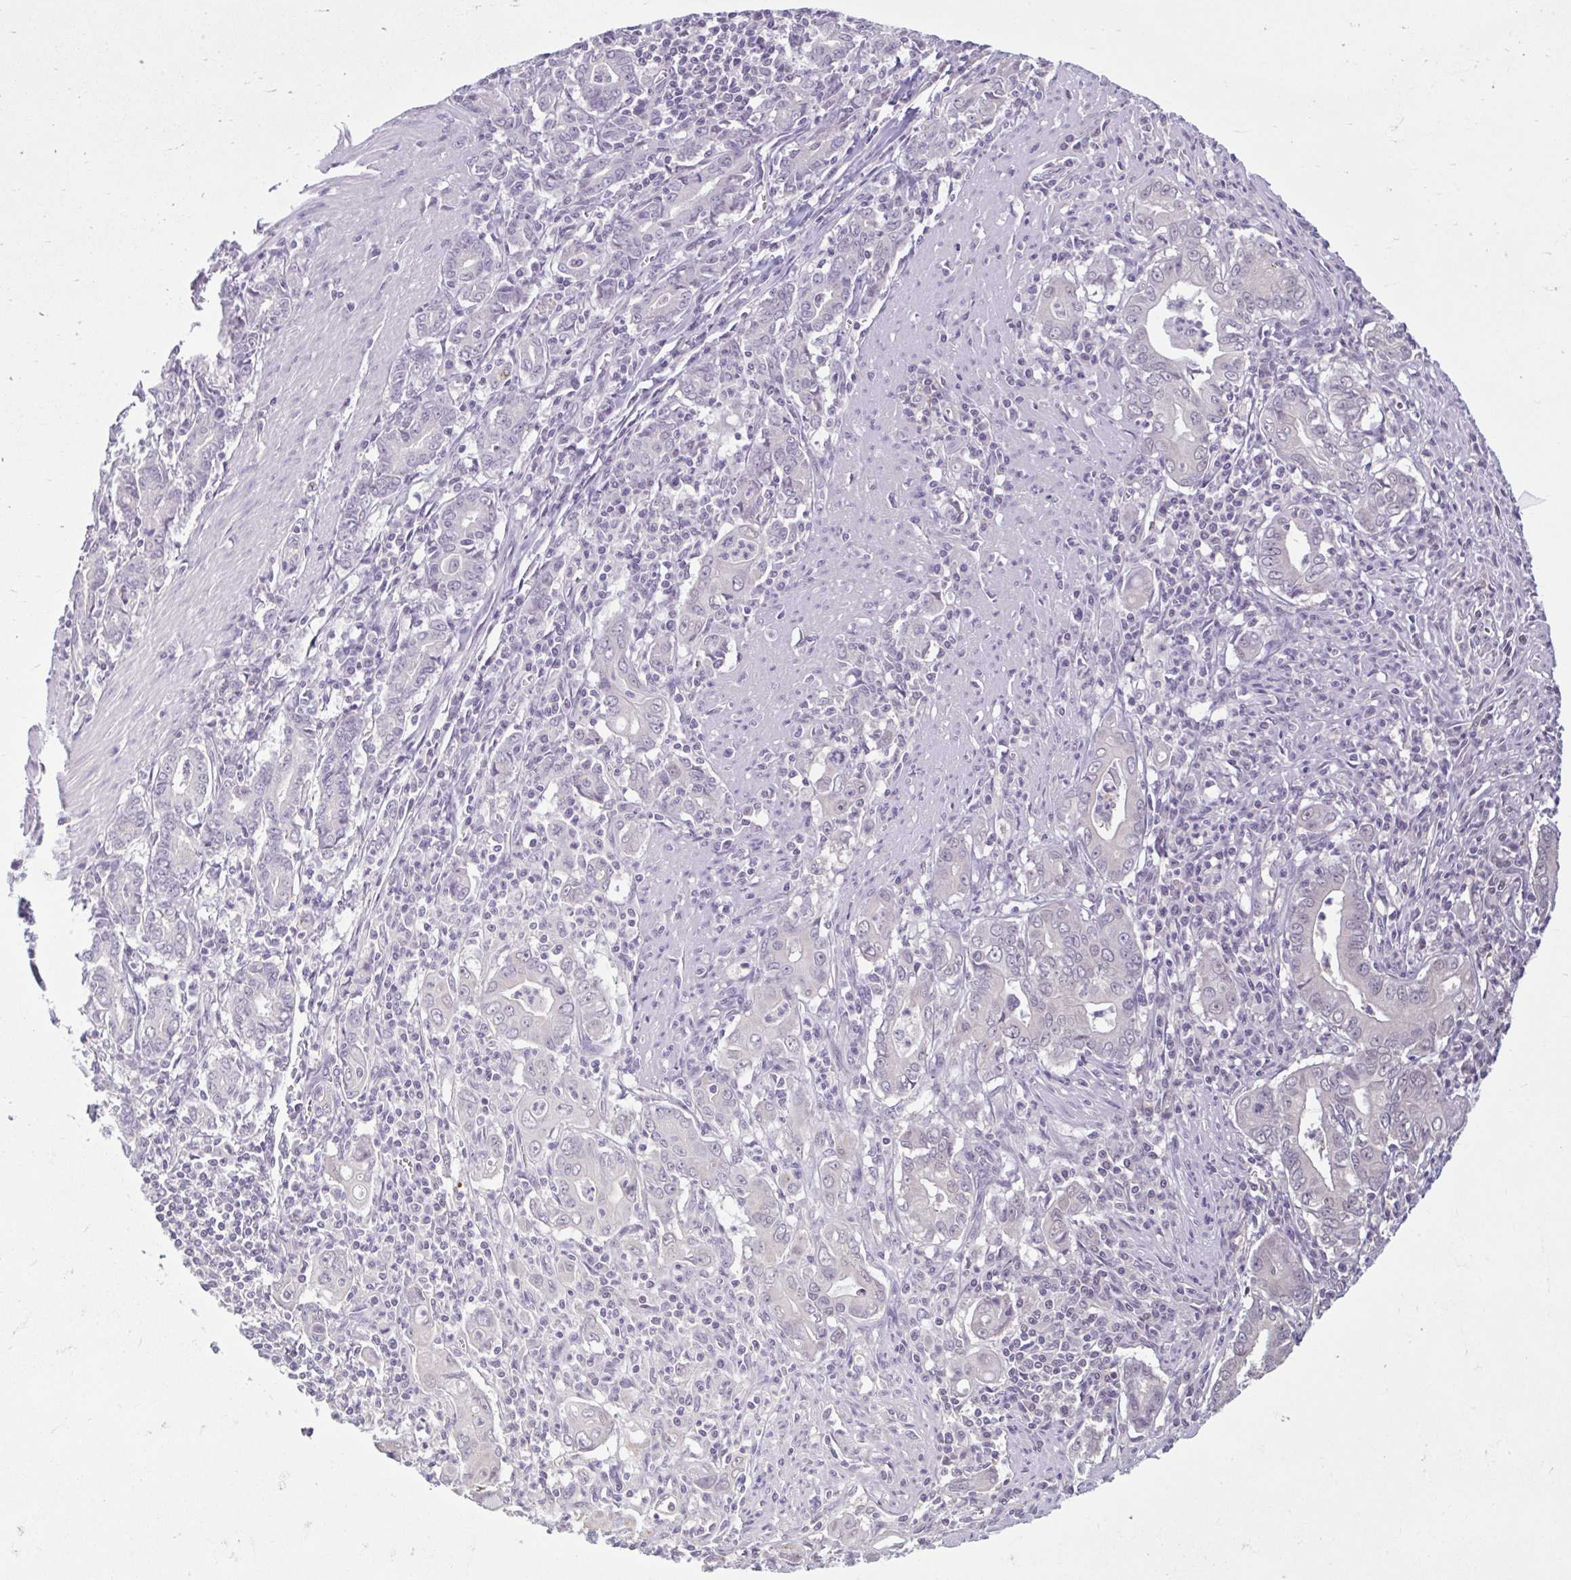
{"staining": {"intensity": "negative", "quantity": "none", "location": "none"}, "tissue": "stomach cancer", "cell_type": "Tumor cells", "image_type": "cancer", "snomed": [{"axis": "morphology", "description": "Adenocarcinoma, NOS"}, {"axis": "topography", "description": "Stomach, upper"}], "caption": "Stomach adenocarcinoma stained for a protein using IHC displays no positivity tumor cells.", "gene": "CDH19", "patient": {"sex": "female", "age": 79}}